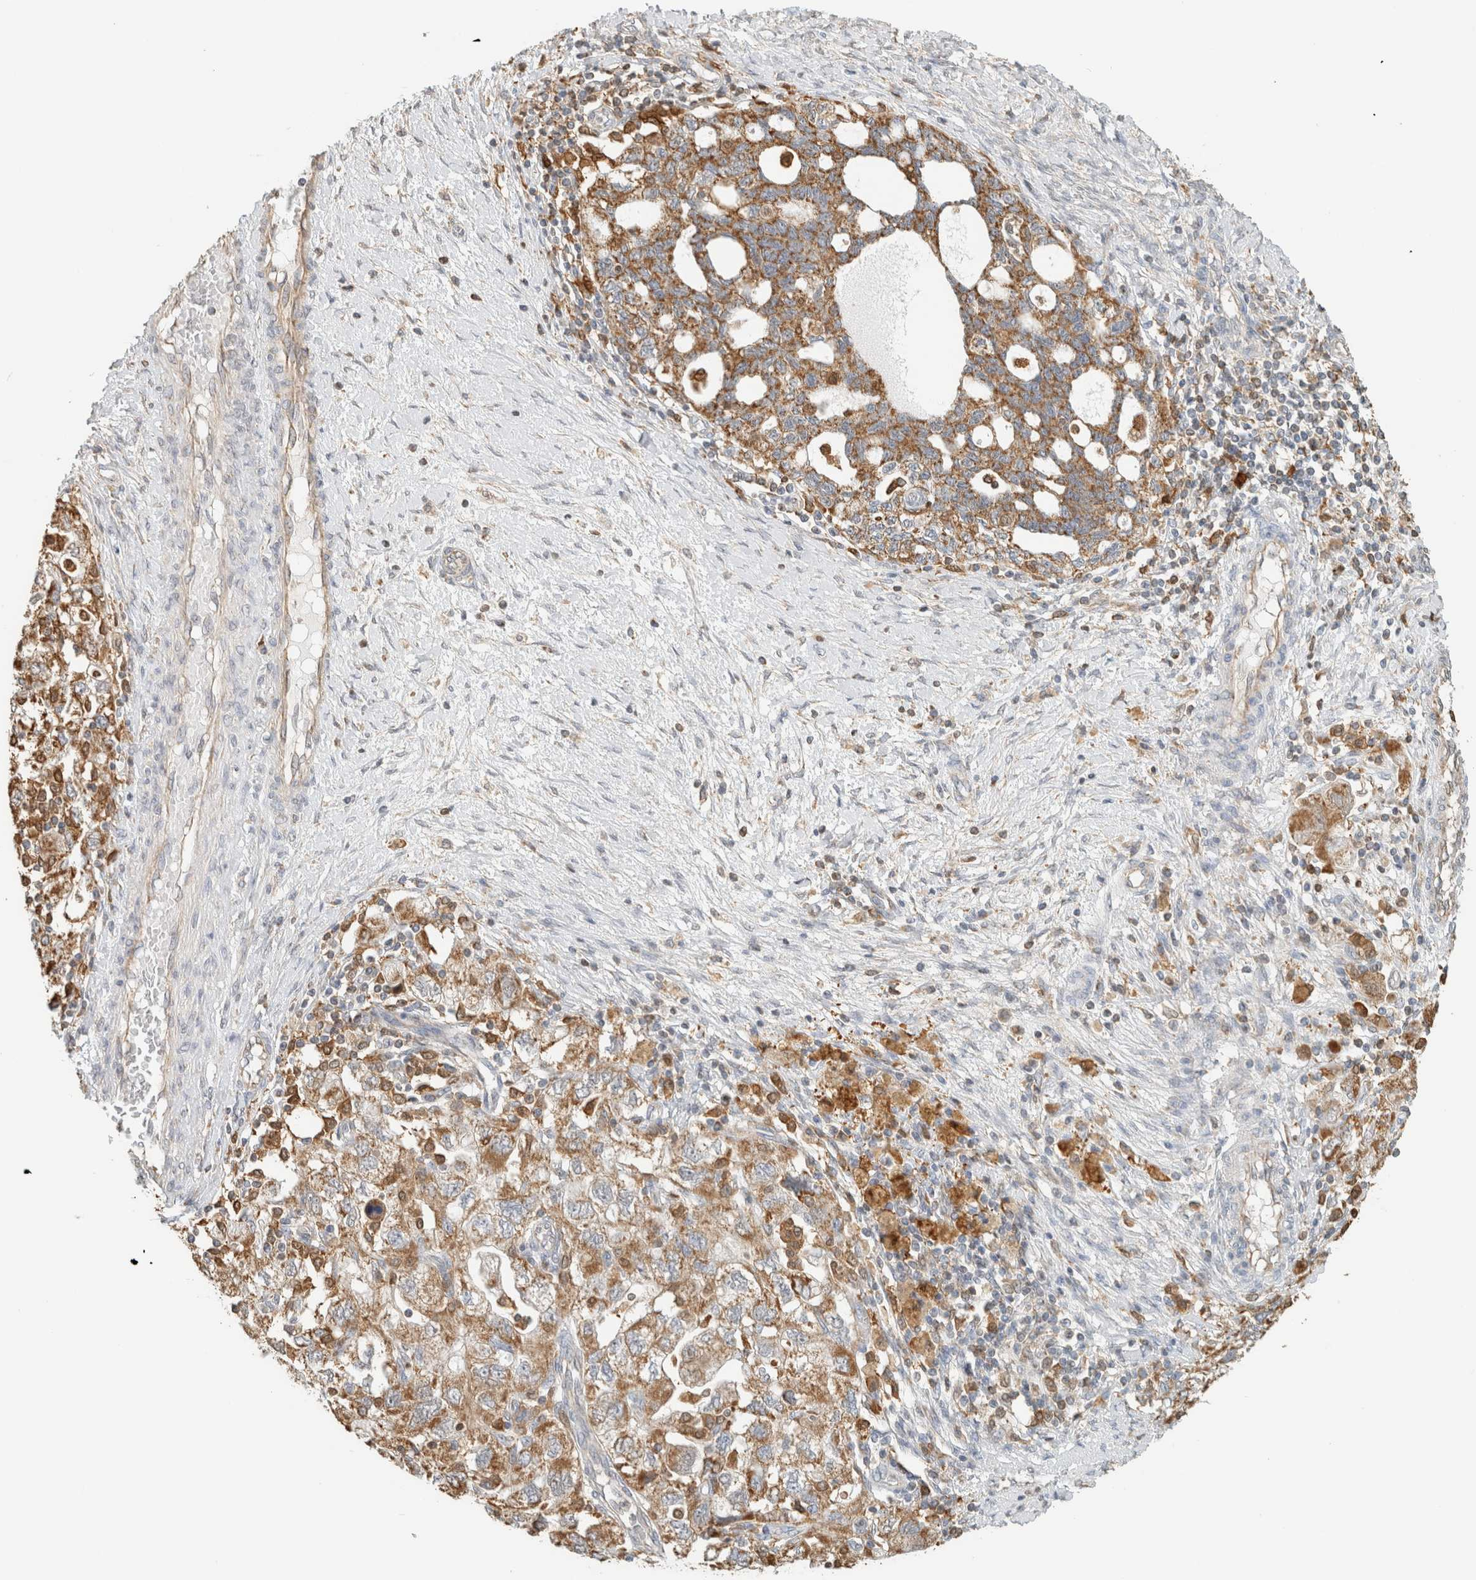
{"staining": {"intensity": "moderate", "quantity": ">75%", "location": "cytoplasmic/membranous"}, "tissue": "ovarian cancer", "cell_type": "Tumor cells", "image_type": "cancer", "snomed": [{"axis": "morphology", "description": "Carcinoma, NOS"}, {"axis": "morphology", "description": "Cystadenocarcinoma, serous, NOS"}, {"axis": "topography", "description": "Ovary"}], "caption": "There is medium levels of moderate cytoplasmic/membranous expression in tumor cells of ovarian carcinoma, as demonstrated by immunohistochemical staining (brown color).", "gene": "CAPG", "patient": {"sex": "female", "age": 69}}